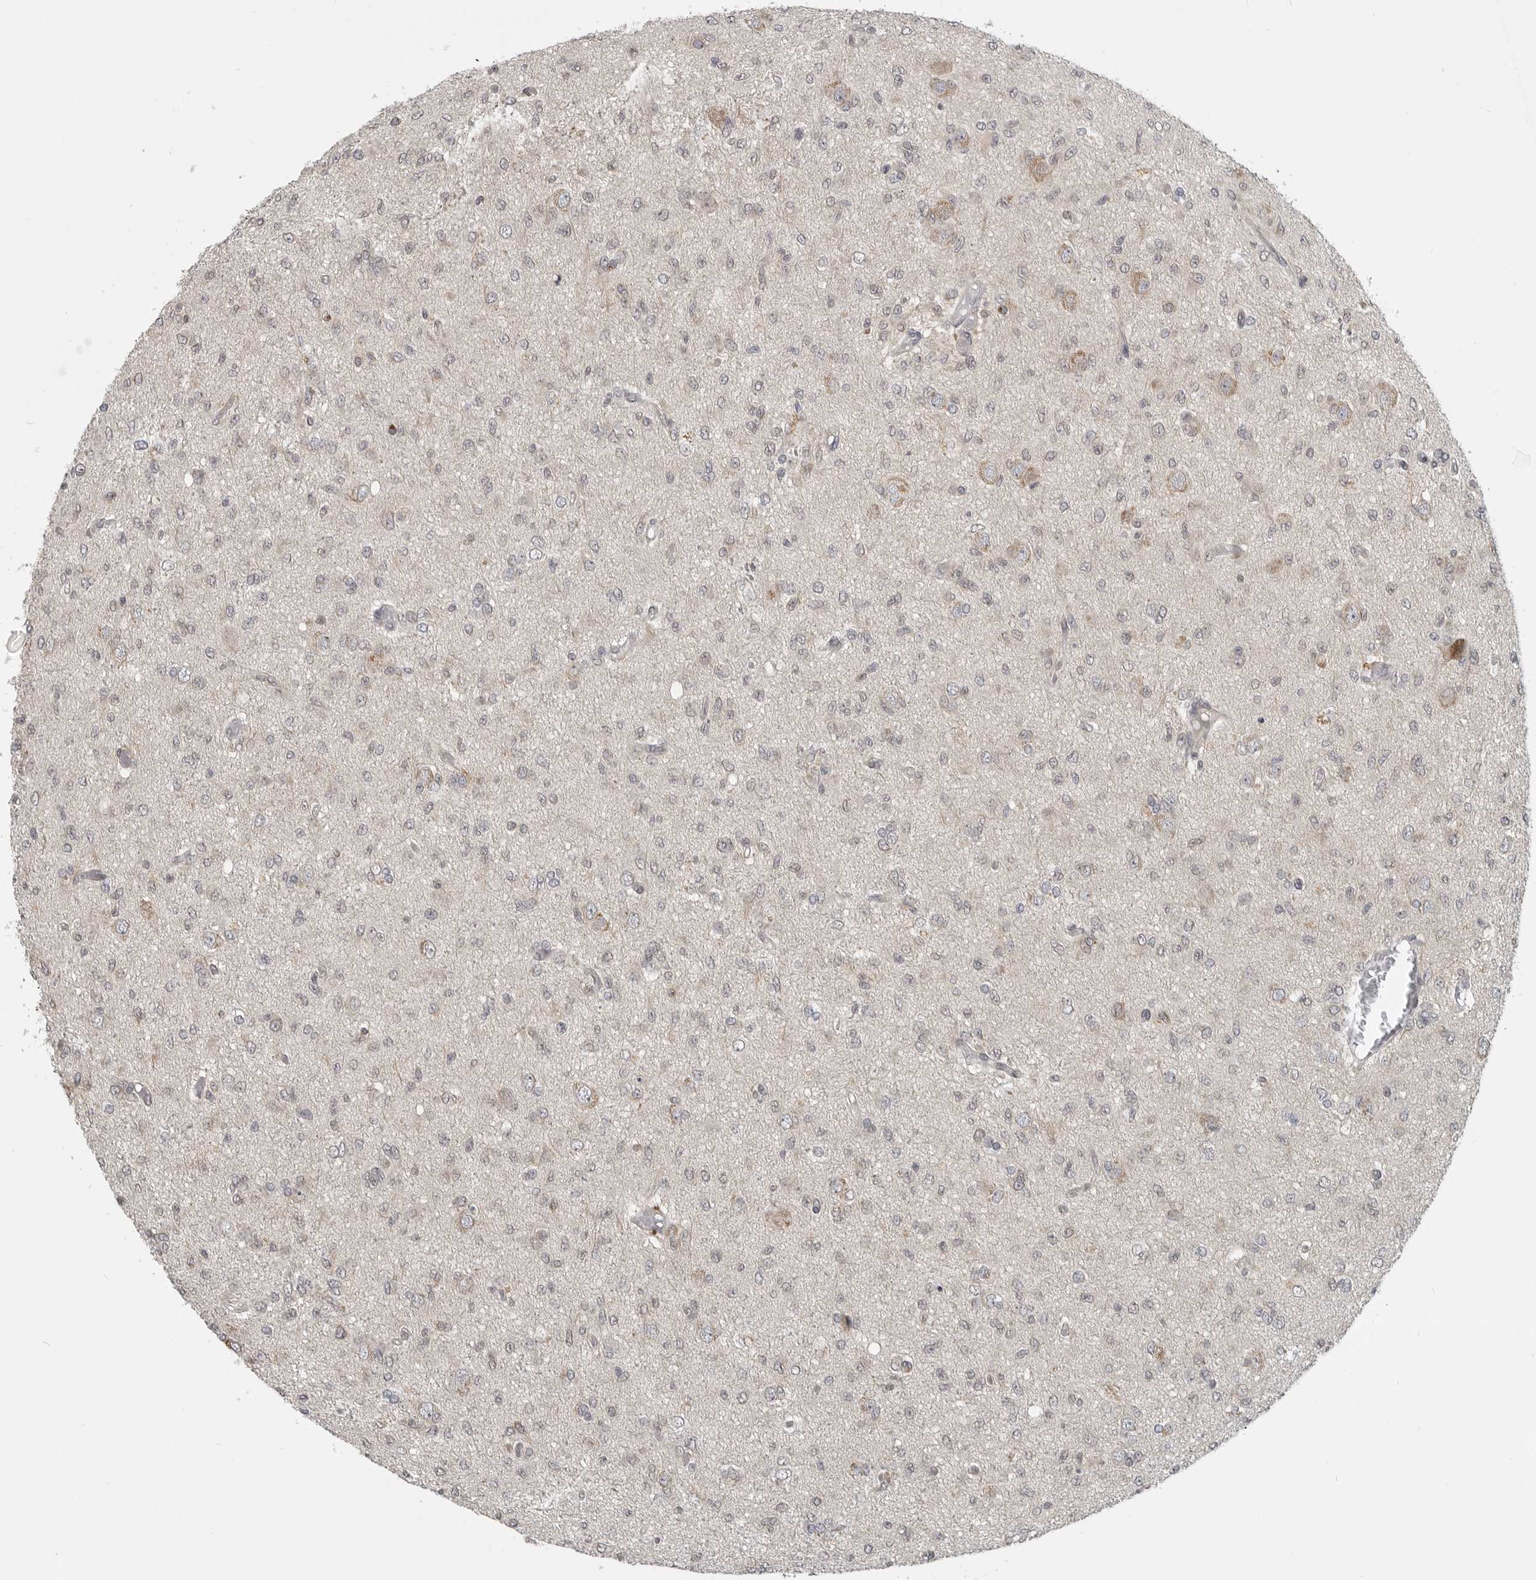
{"staining": {"intensity": "negative", "quantity": "none", "location": "none"}, "tissue": "glioma", "cell_type": "Tumor cells", "image_type": "cancer", "snomed": [{"axis": "morphology", "description": "Glioma, malignant, High grade"}, {"axis": "topography", "description": "Brain"}], "caption": "Immunohistochemistry (IHC) photomicrograph of neoplastic tissue: malignant glioma (high-grade) stained with DAB shows no significant protein expression in tumor cells.", "gene": "CEP295NL", "patient": {"sex": "female", "age": 59}}